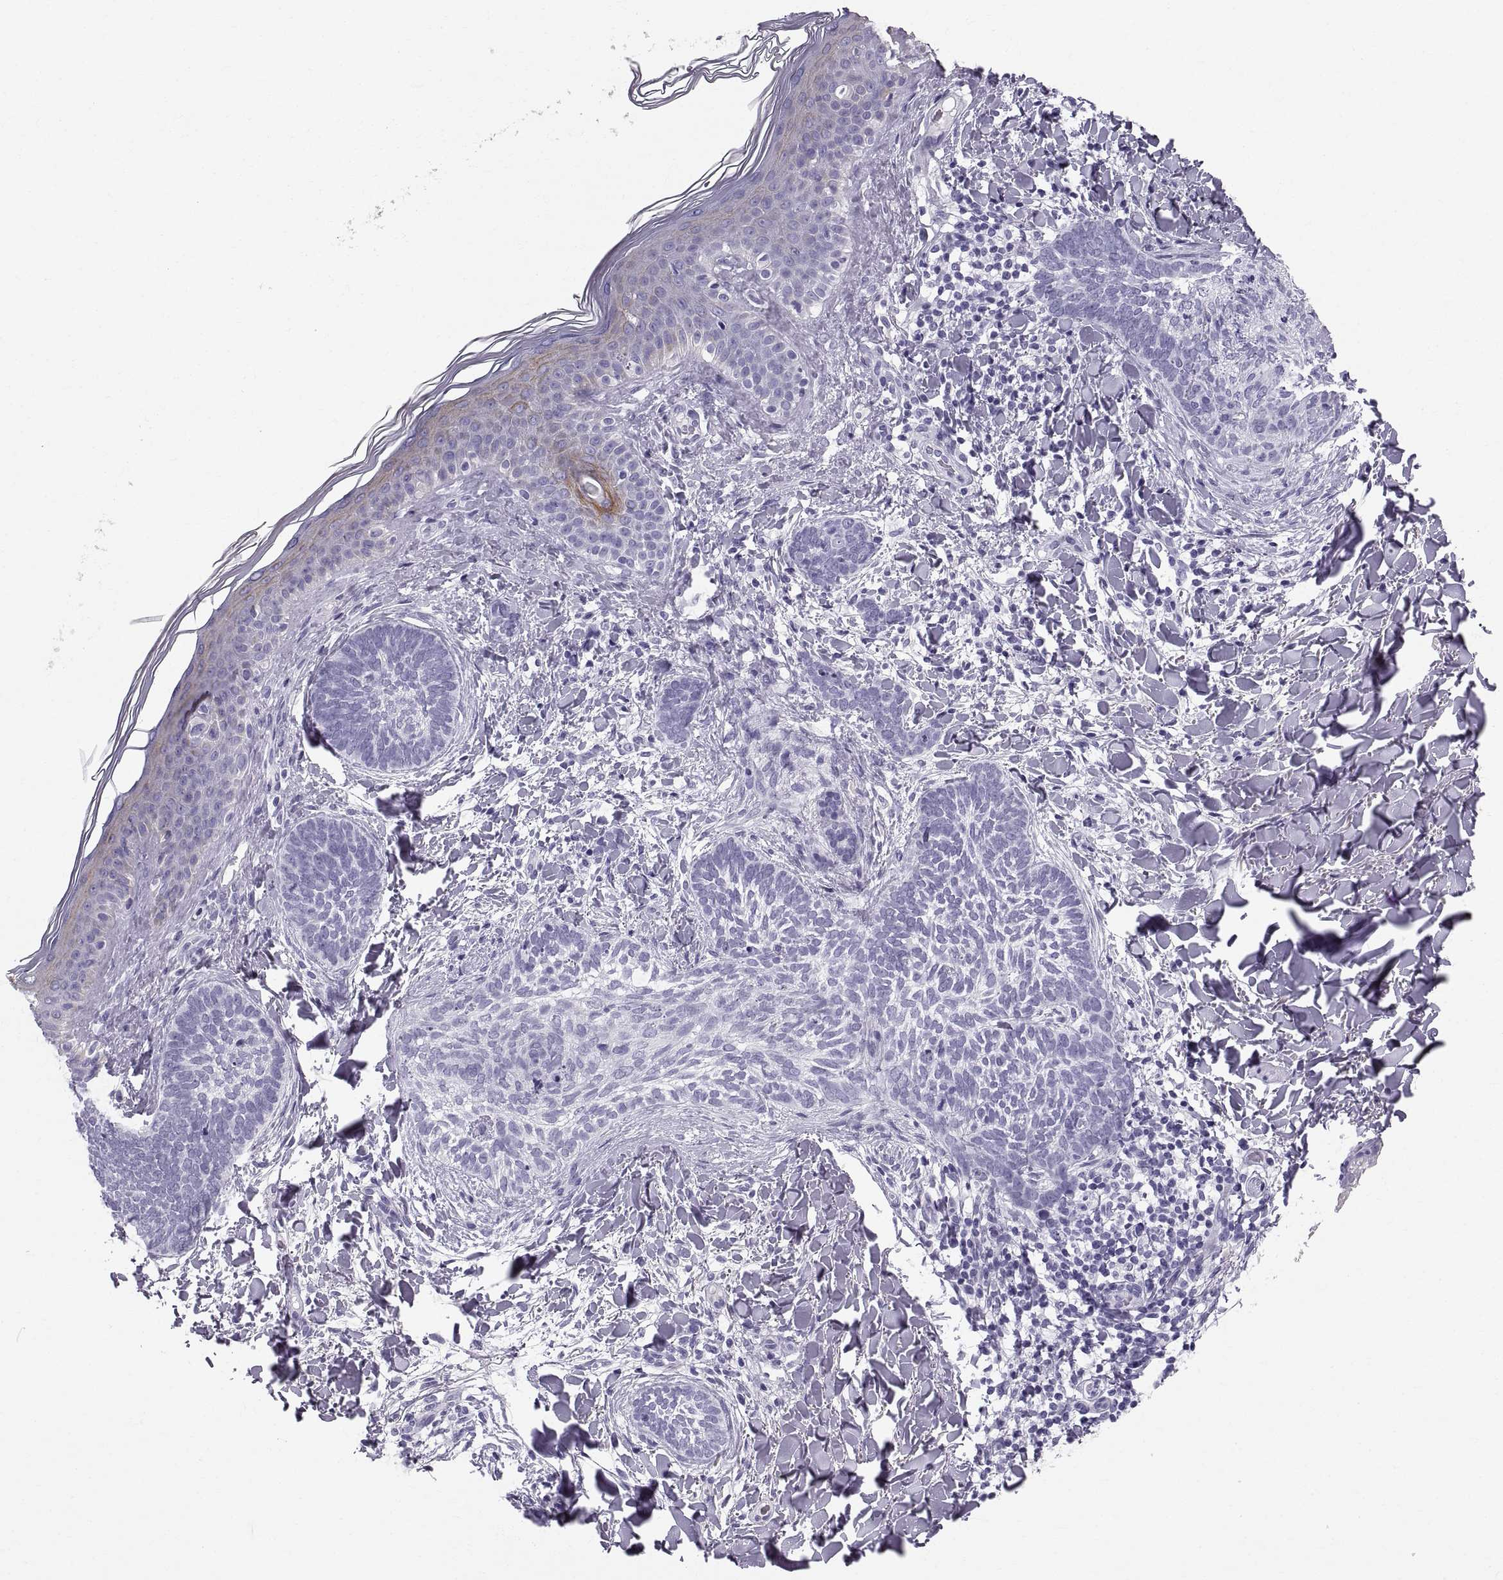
{"staining": {"intensity": "negative", "quantity": "none", "location": "none"}, "tissue": "skin cancer", "cell_type": "Tumor cells", "image_type": "cancer", "snomed": [{"axis": "morphology", "description": "Normal tissue, NOS"}, {"axis": "morphology", "description": "Basal cell carcinoma"}, {"axis": "topography", "description": "Skin"}], "caption": "An immunohistochemistry (IHC) micrograph of skin cancer is shown. There is no staining in tumor cells of skin cancer.", "gene": "SLC22A6", "patient": {"sex": "male", "age": 46}}